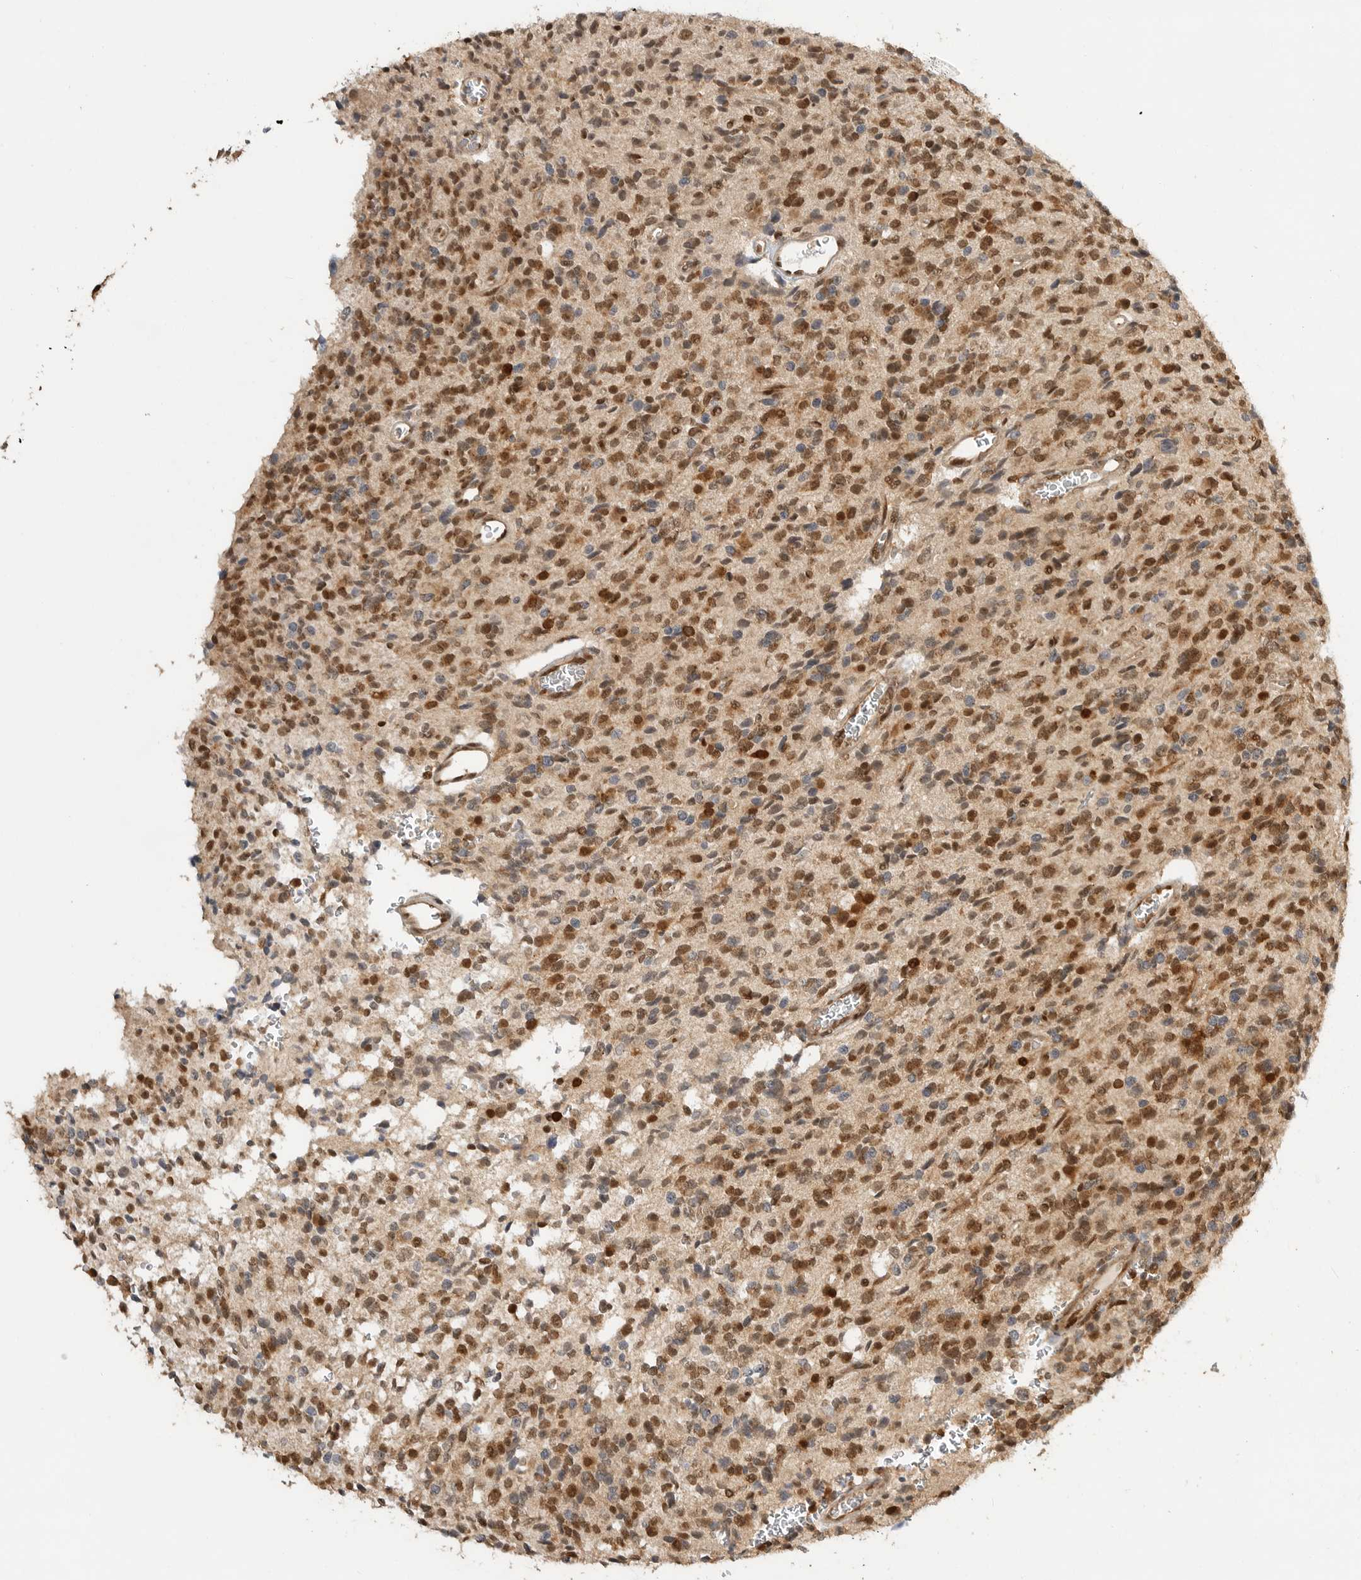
{"staining": {"intensity": "moderate", "quantity": ">75%", "location": "cytoplasmic/membranous,nuclear"}, "tissue": "glioma", "cell_type": "Tumor cells", "image_type": "cancer", "snomed": [{"axis": "morphology", "description": "Glioma, malignant, High grade"}, {"axis": "topography", "description": "Brain"}], "caption": "Protein expression analysis of human glioma reveals moderate cytoplasmic/membranous and nuclear staining in about >75% of tumor cells.", "gene": "ALKAL1", "patient": {"sex": "male", "age": 34}}